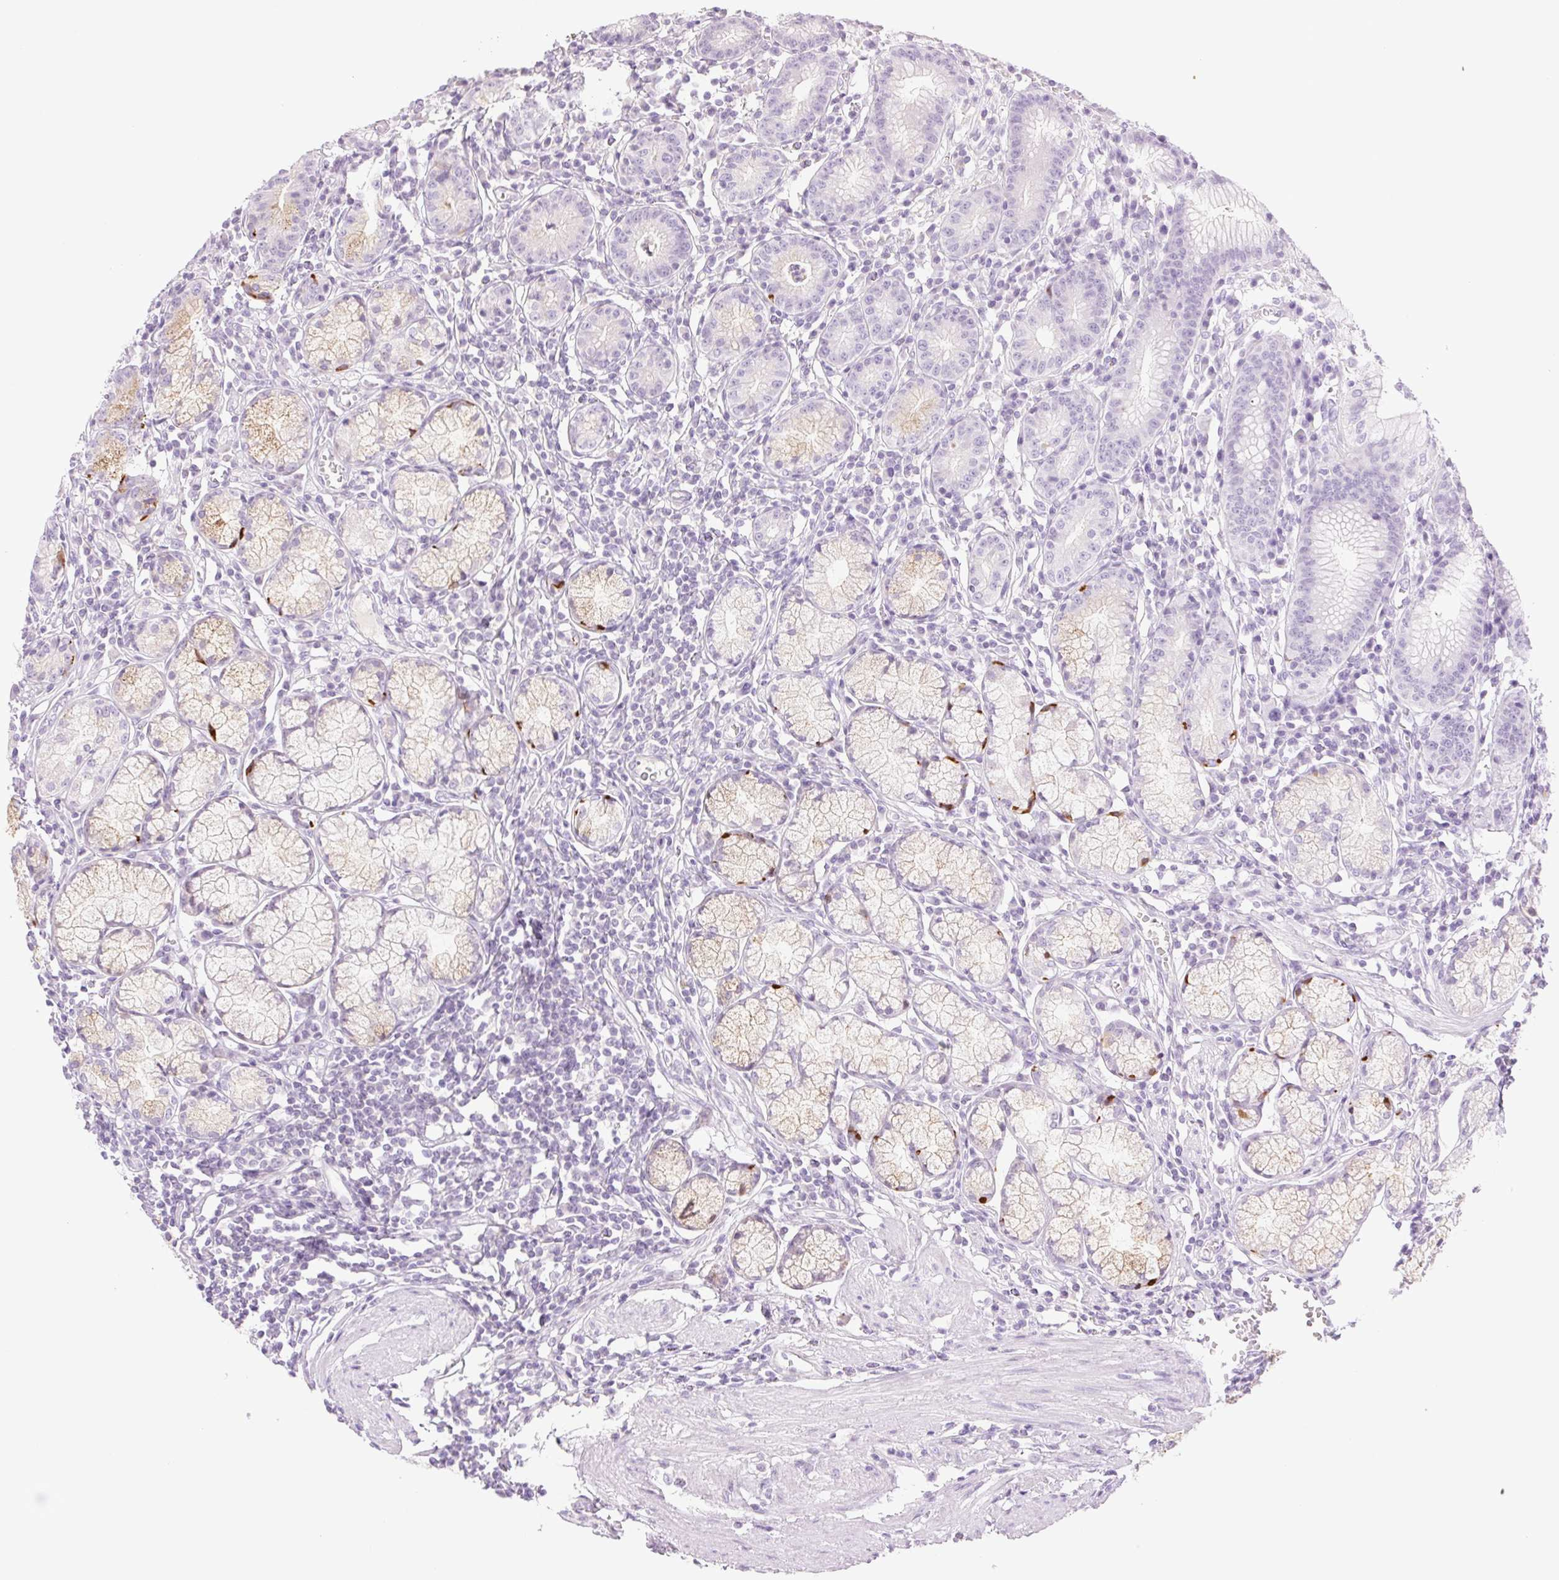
{"staining": {"intensity": "moderate", "quantity": "<25%", "location": "cytoplasmic/membranous"}, "tissue": "stomach", "cell_type": "Glandular cells", "image_type": "normal", "snomed": [{"axis": "morphology", "description": "Normal tissue, NOS"}, {"axis": "topography", "description": "Stomach"}], "caption": "A high-resolution histopathology image shows immunohistochemistry (IHC) staining of normal stomach, which displays moderate cytoplasmic/membranous positivity in about <25% of glandular cells.", "gene": "TBX15", "patient": {"sex": "male", "age": 55}}